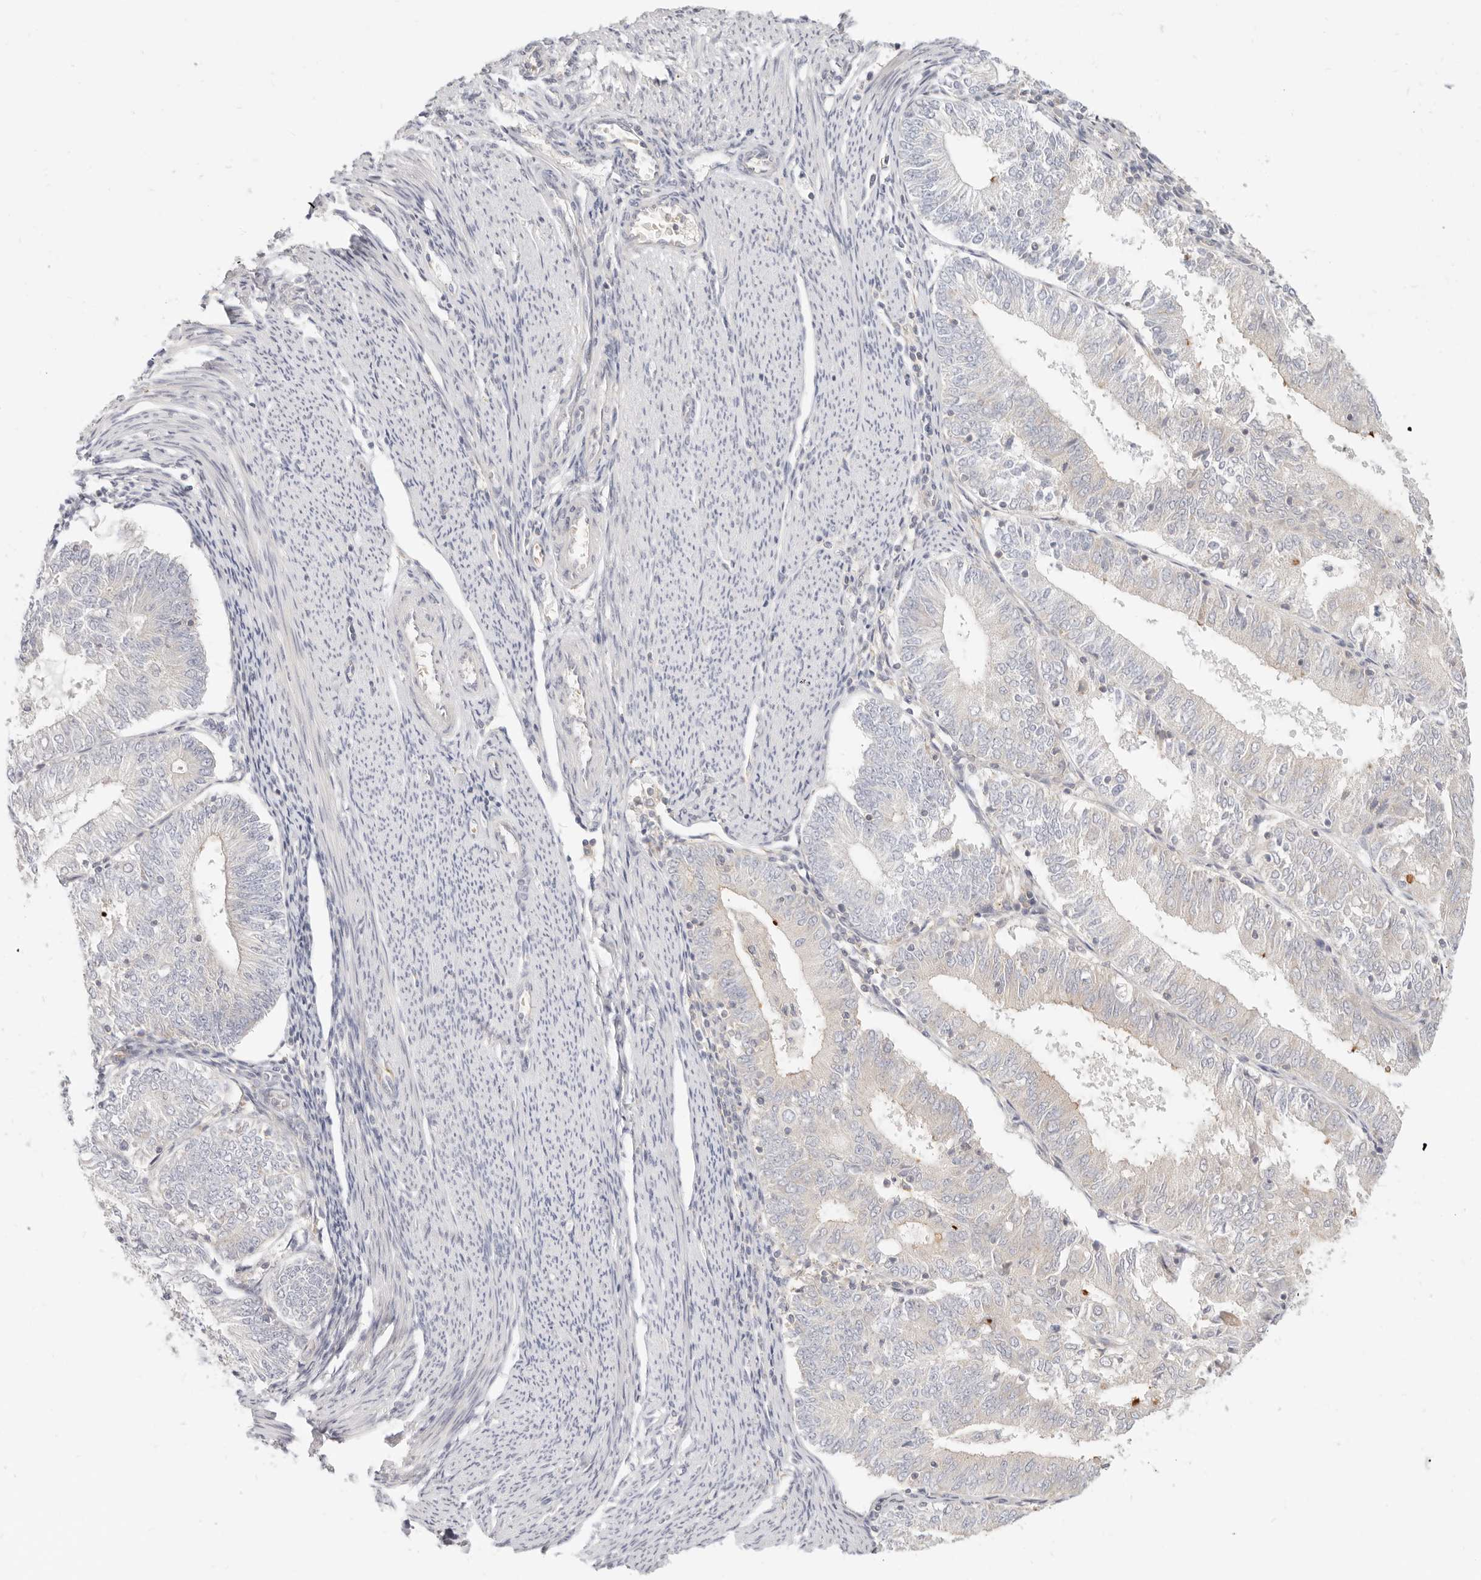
{"staining": {"intensity": "negative", "quantity": "none", "location": "none"}, "tissue": "endometrial cancer", "cell_type": "Tumor cells", "image_type": "cancer", "snomed": [{"axis": "morphology", "description": "Adenocarcinoma, NOS"}, {"axis": "topography", "description": "Endometrium"}], "caption": "Immunohistochemical staining of human endometrial cancer shows no significant positivity in tumor cells.", "gene": "LTB4R2", "patient": {"sex": "female", "age": 57}}